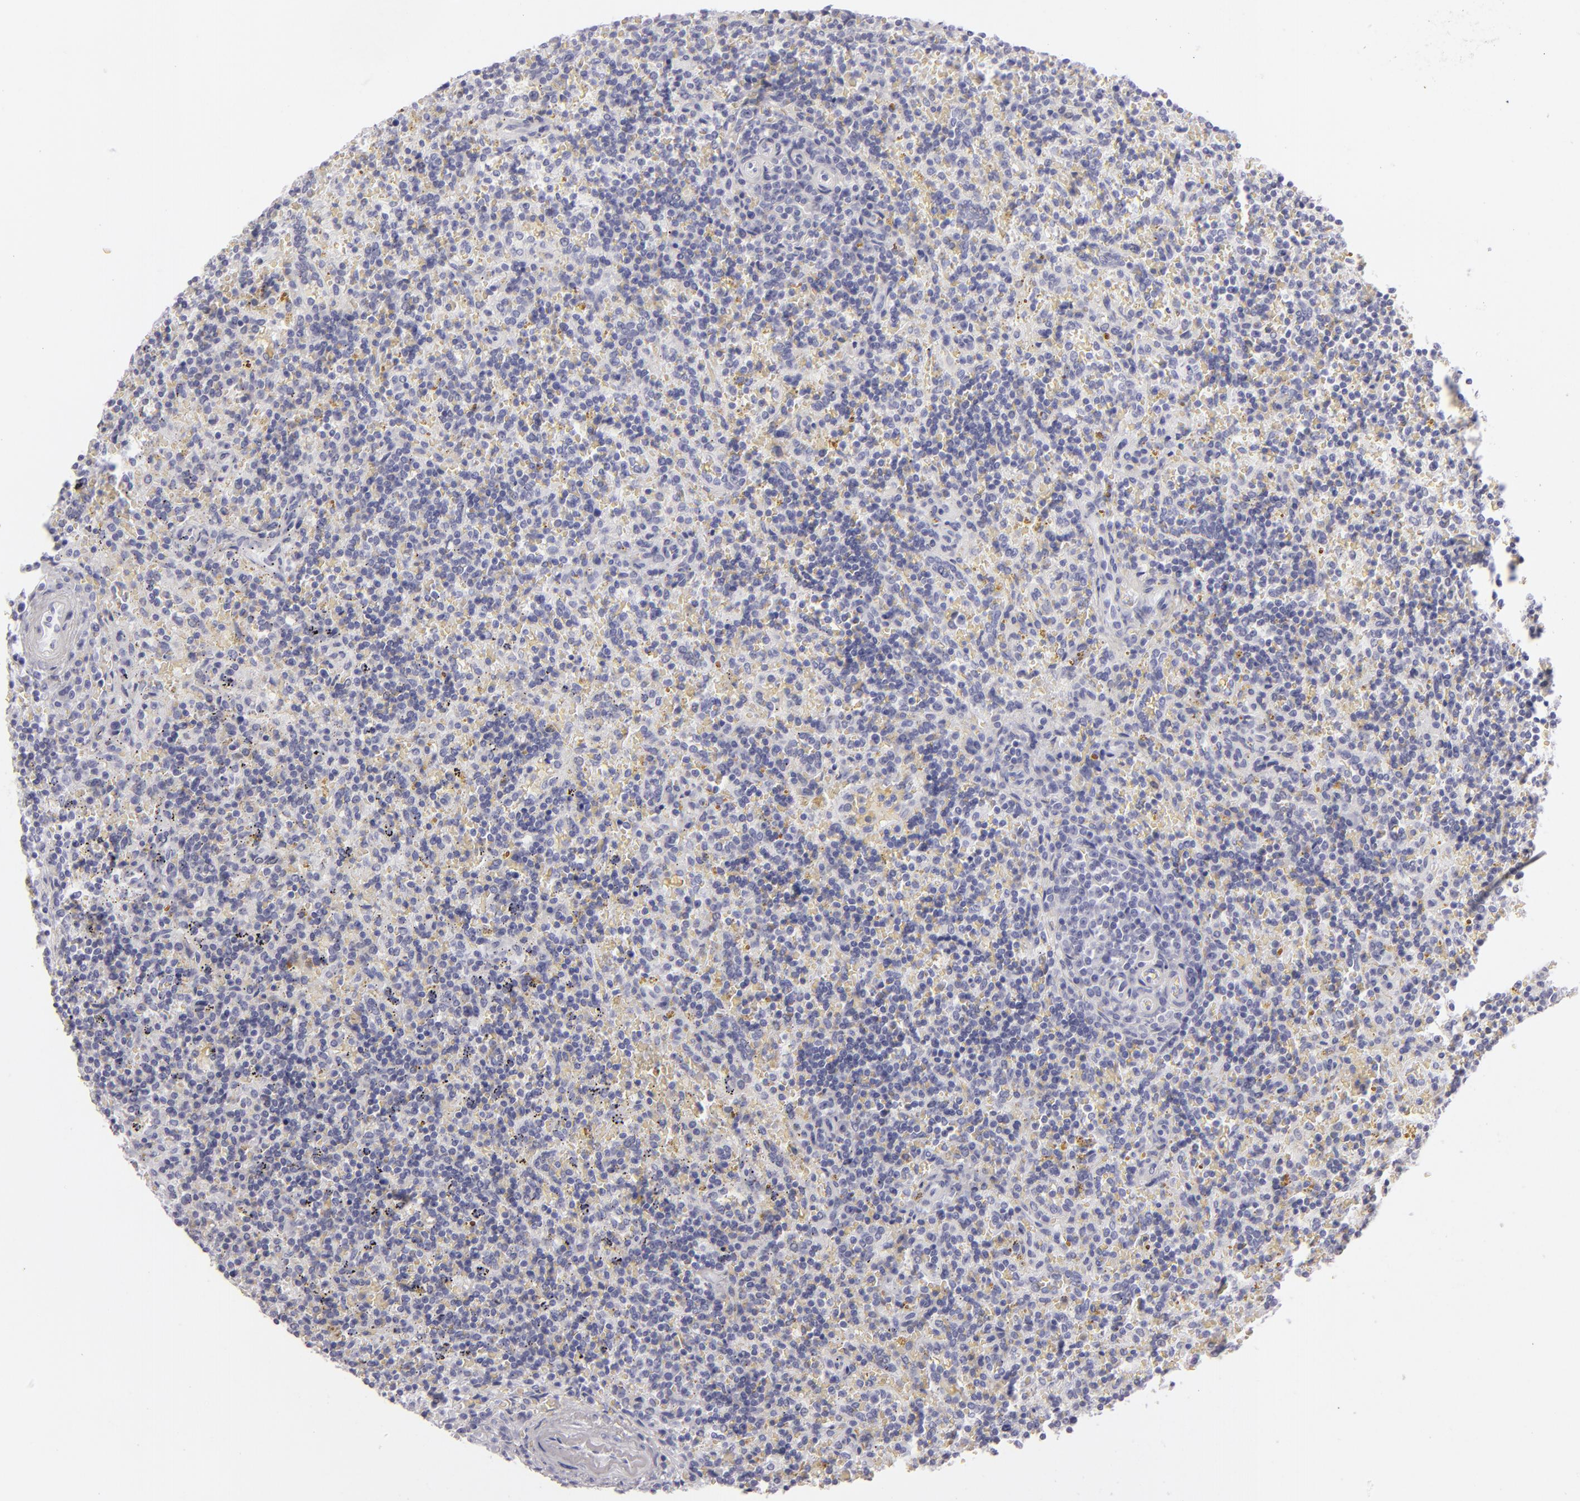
{"staining": {"intensity": "negative", "quantity": "none", "location": "none"}, "tissue": "lymphoma", "cell_type": "Tumor cells", "image_type": "cancer", "snomed": [{"axis": "morphology", "description": "Malignant lymphoma, non-Hodgkin's type, Low grade"}, {"axis": "topography", "description": "Spleen"}], "caption": "Photomicrograph shows no protein expression in tumor cells of malignant lymphoma, non-Hodgkin's type (low-grade) tissue.", "gene": "CDX2", "patient": {"sex": "male", "age": 67}}